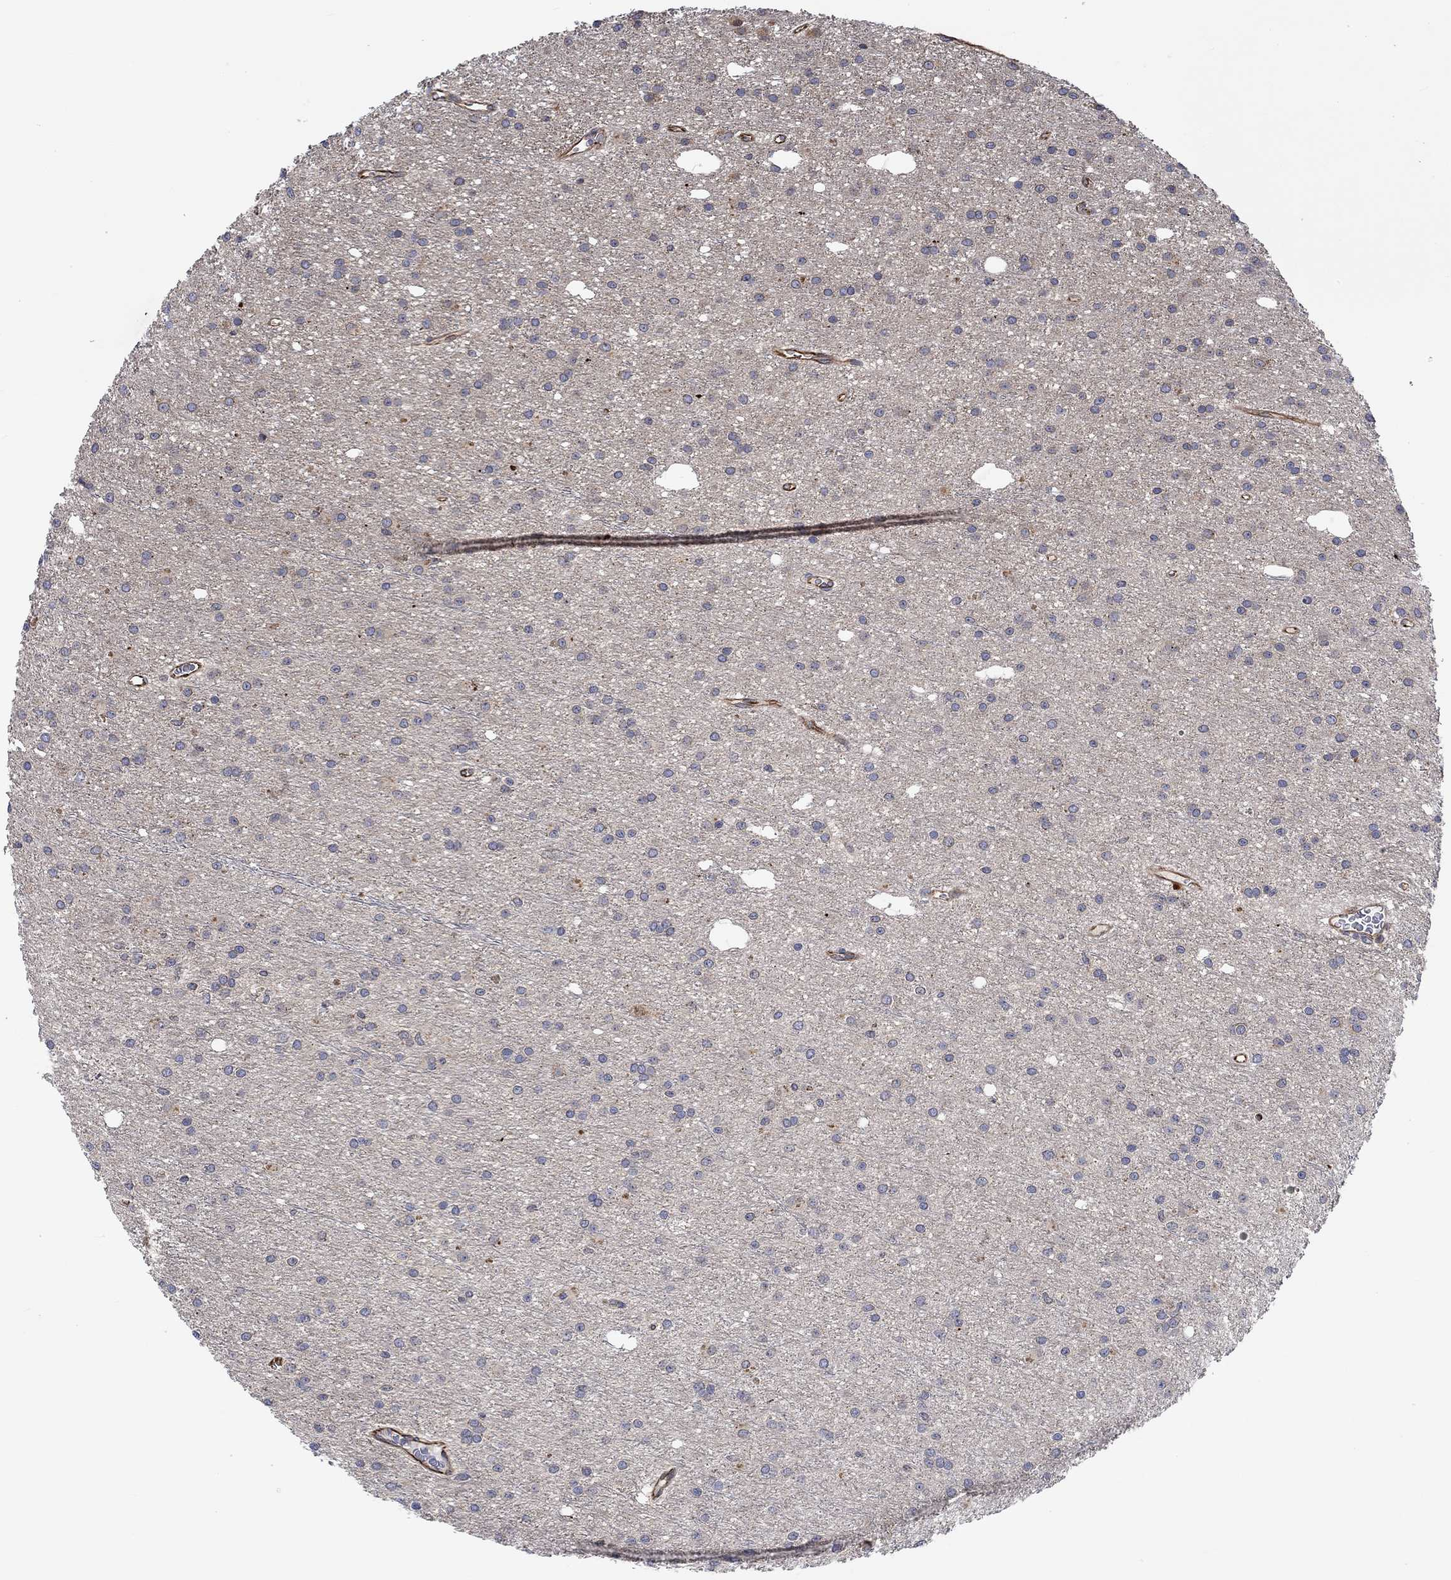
{"staining": {"intensity": "negative", "quantity": "none", "location": "none"}, "tissue": "glioma", "cell_type": "Tumor cells", "image_type": "cancer", "snomed": [{"axis": "morphology", "description": "Glioma, malignant, Low grade"}, {"axis": "topography", "description": "Brain"}], "caption": "DAB (3,3'-diaminobenzidine) immunohistochemical staining of glioma displays no significant expression in tumor cells.", "gene": "CAMK1D", "patient": {"sex": "male", "age": 27}}